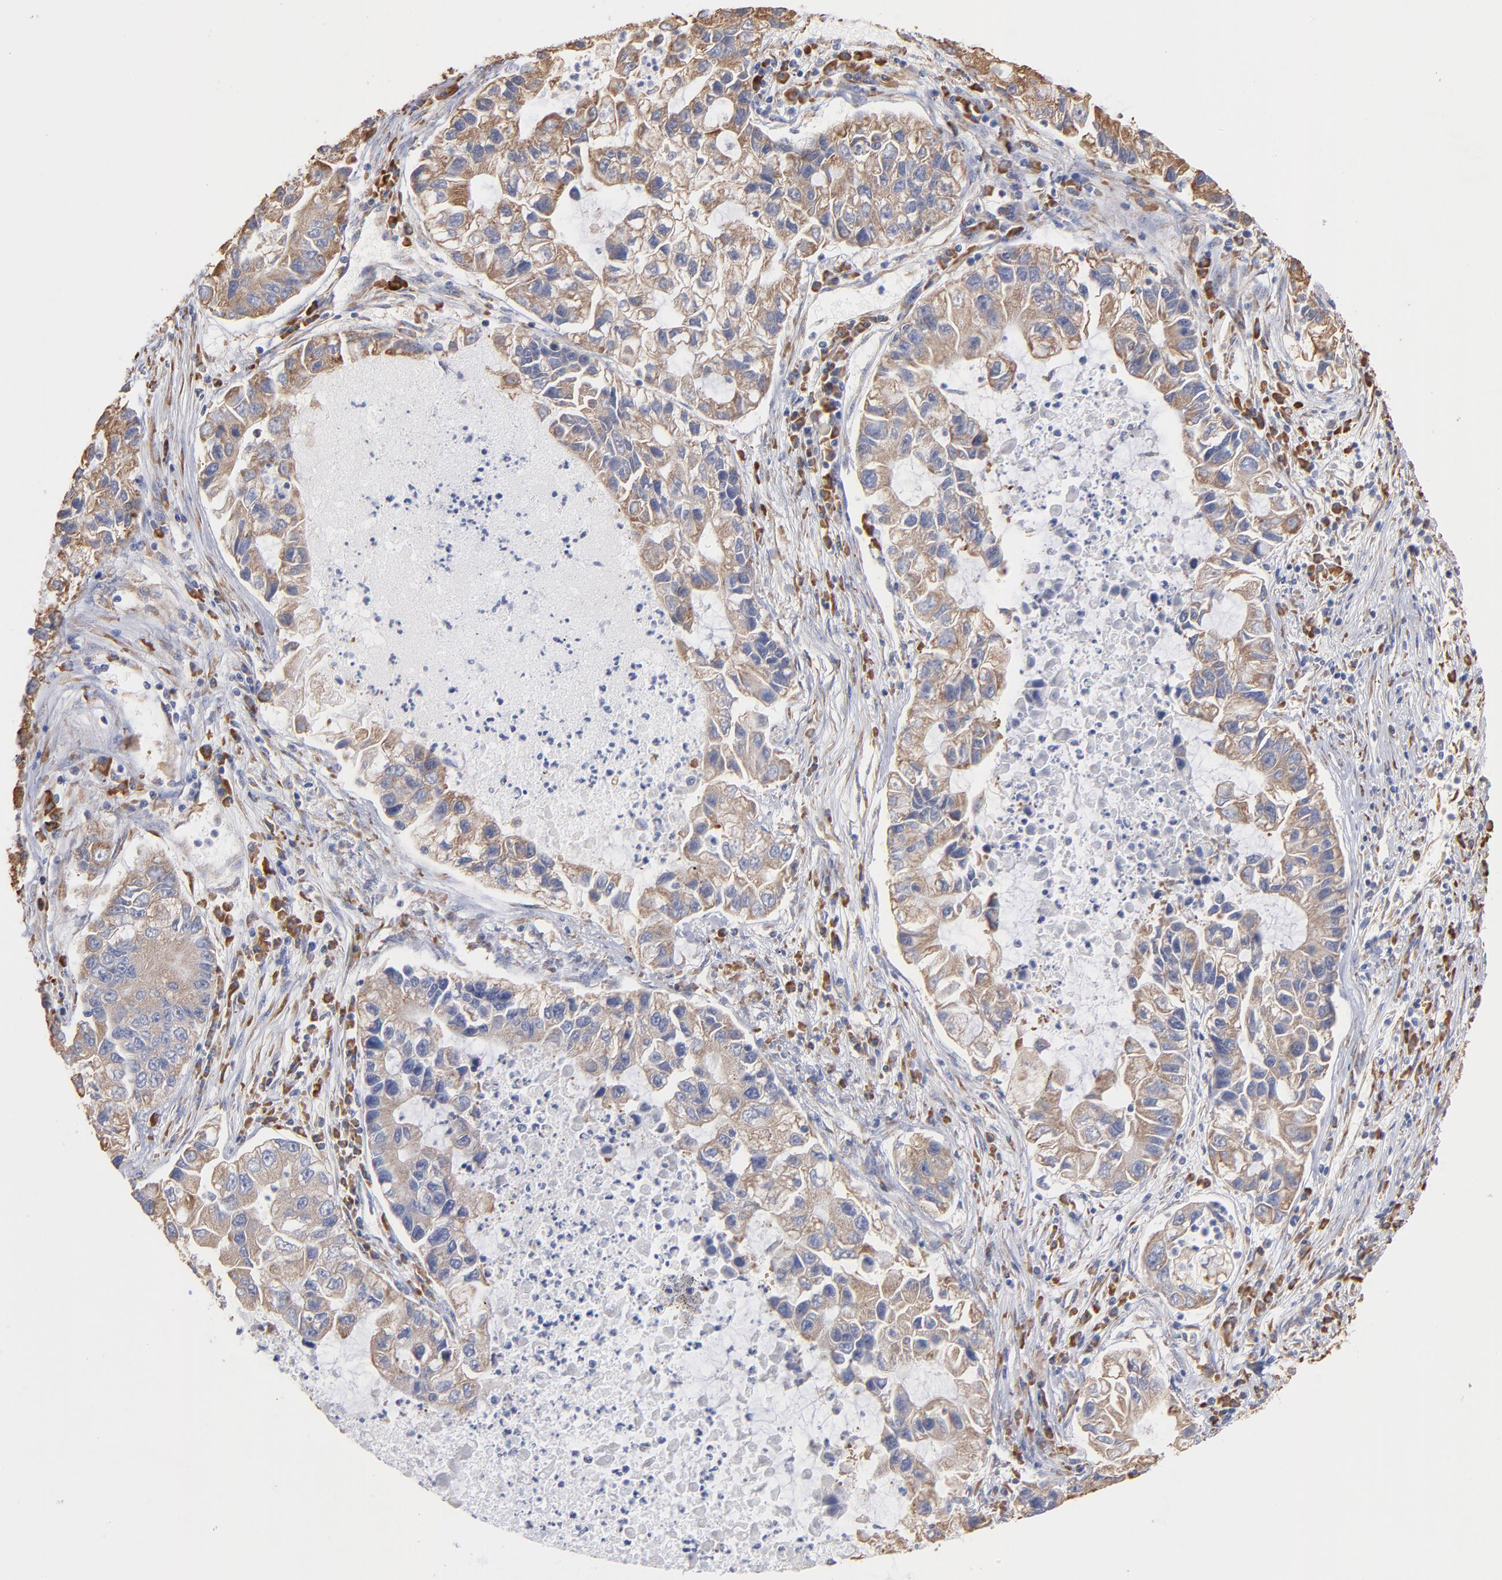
{"staining": {"intensity": "weak", "quantity": ">75%", "location": "cytoplasmic/membranous"}, "tissue": "lung cancer", "cell_type": "Tumor cells", "image_type": "cancer", "snomed": [{"axis": "morphology", "description": "Adenocarcinoma, NOS"}, {"axis": "topography", "description": "Lung"}], "caption": "Protein expression analysis of adenocarcinoma (lung) exhibits weak cytoplasmic/membranous positivity in about >75% of tumor cells.", "gene": "RPL9", "patient": {"sex": "female", "age": 51}}